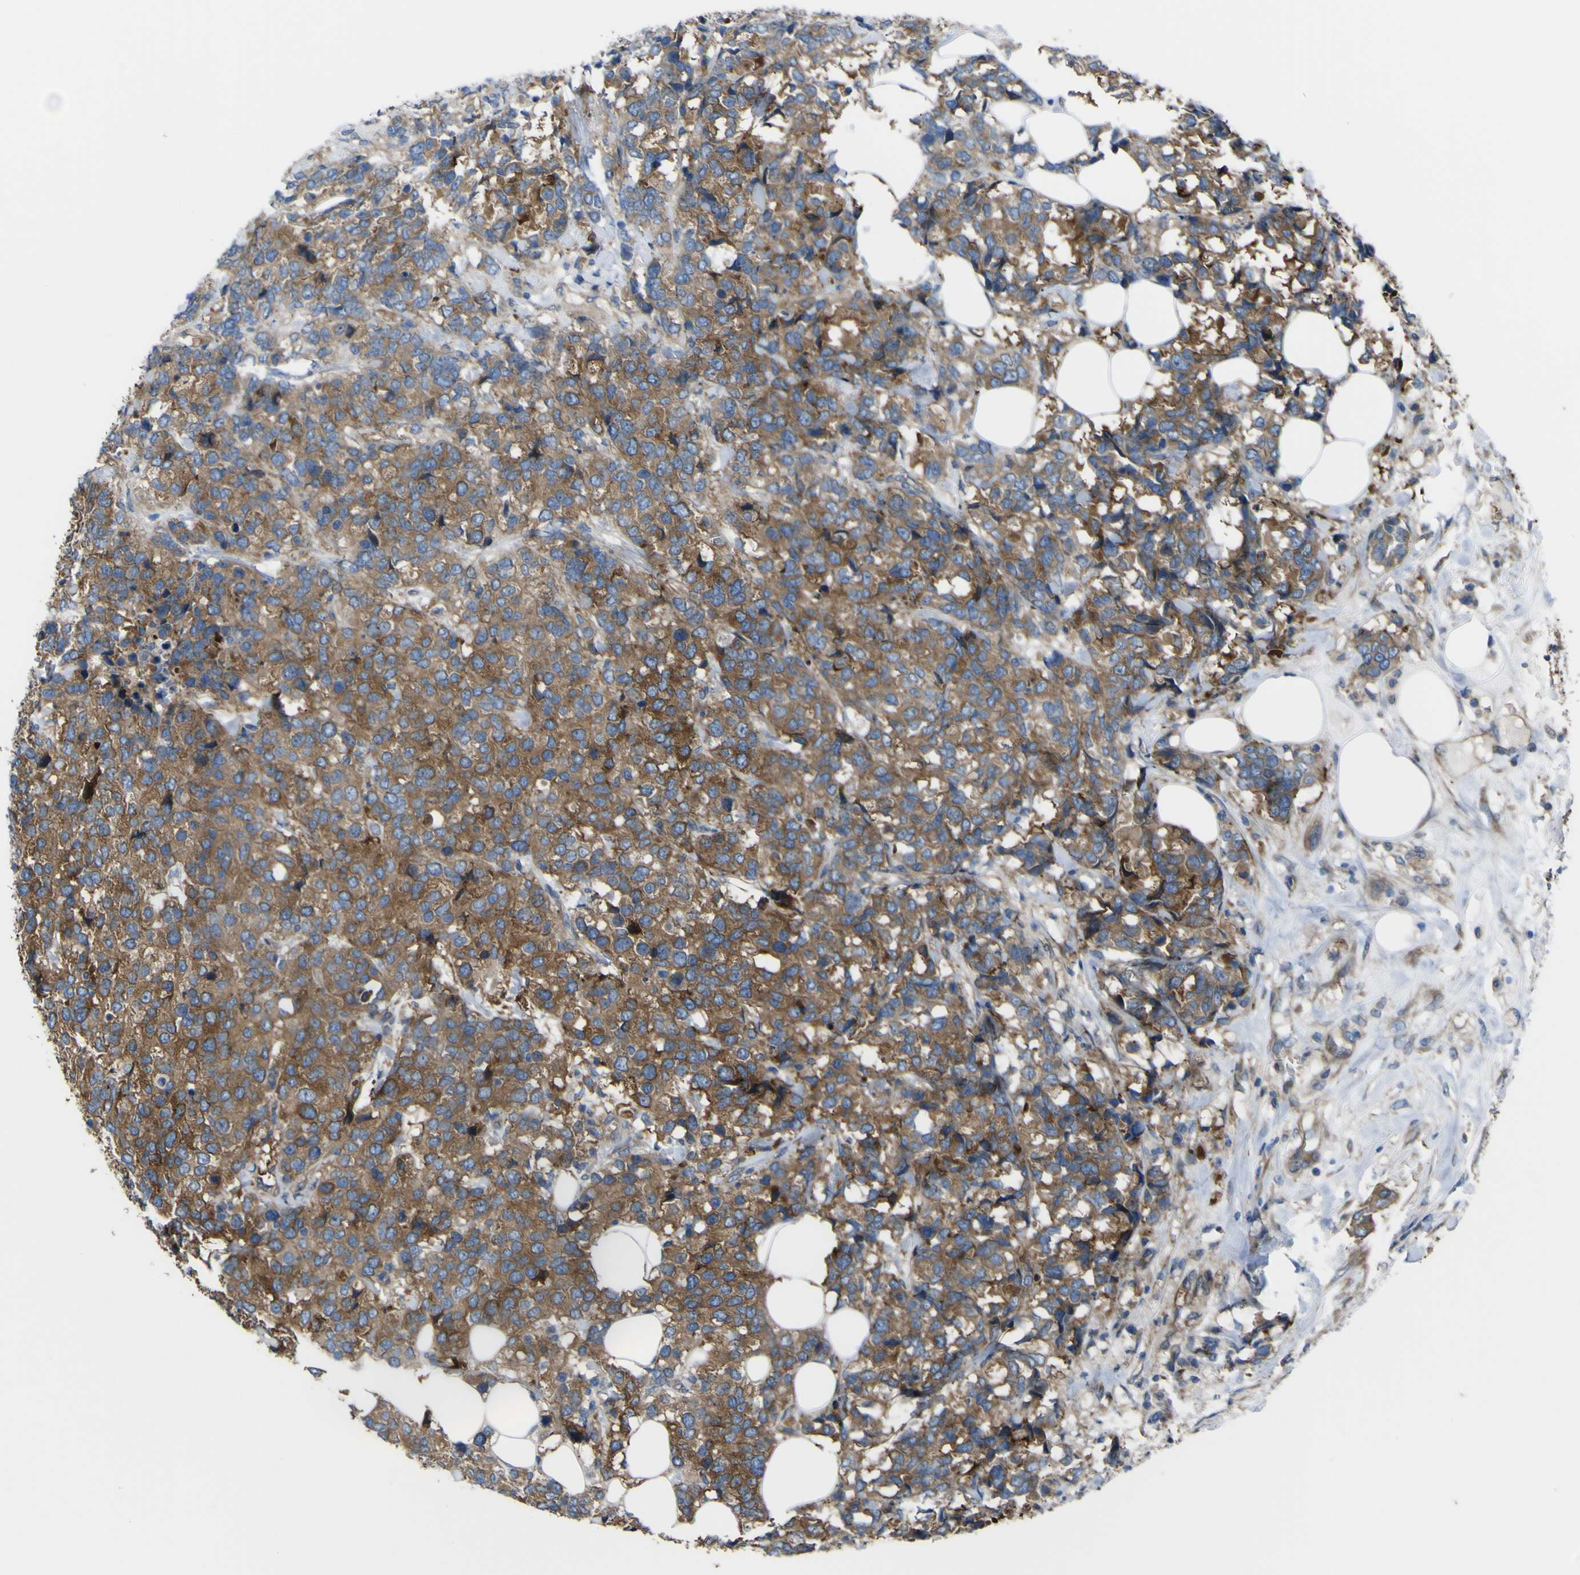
{"staining": {"intensity": "moderate", "quantity": ">75%", "location": "cytoplasmic/membranous"}, "tissue": "breast cancer", "cell_type": "Tumor cells", "image_type": "cancer", "snomed": [{"axis": "morphology", "description": "Lobular carcinoma"}, {"axis": "topography", "description": "Breast"}], "caption": "Approximately >75% of tumor cells in human breast cancer demonstrate moderate cytoplasmic/membranous protein staining as visualized by brown immunohistochemical staining.", "gene": "FBXO30", "patient": {"sex": "female", "age": 59}}